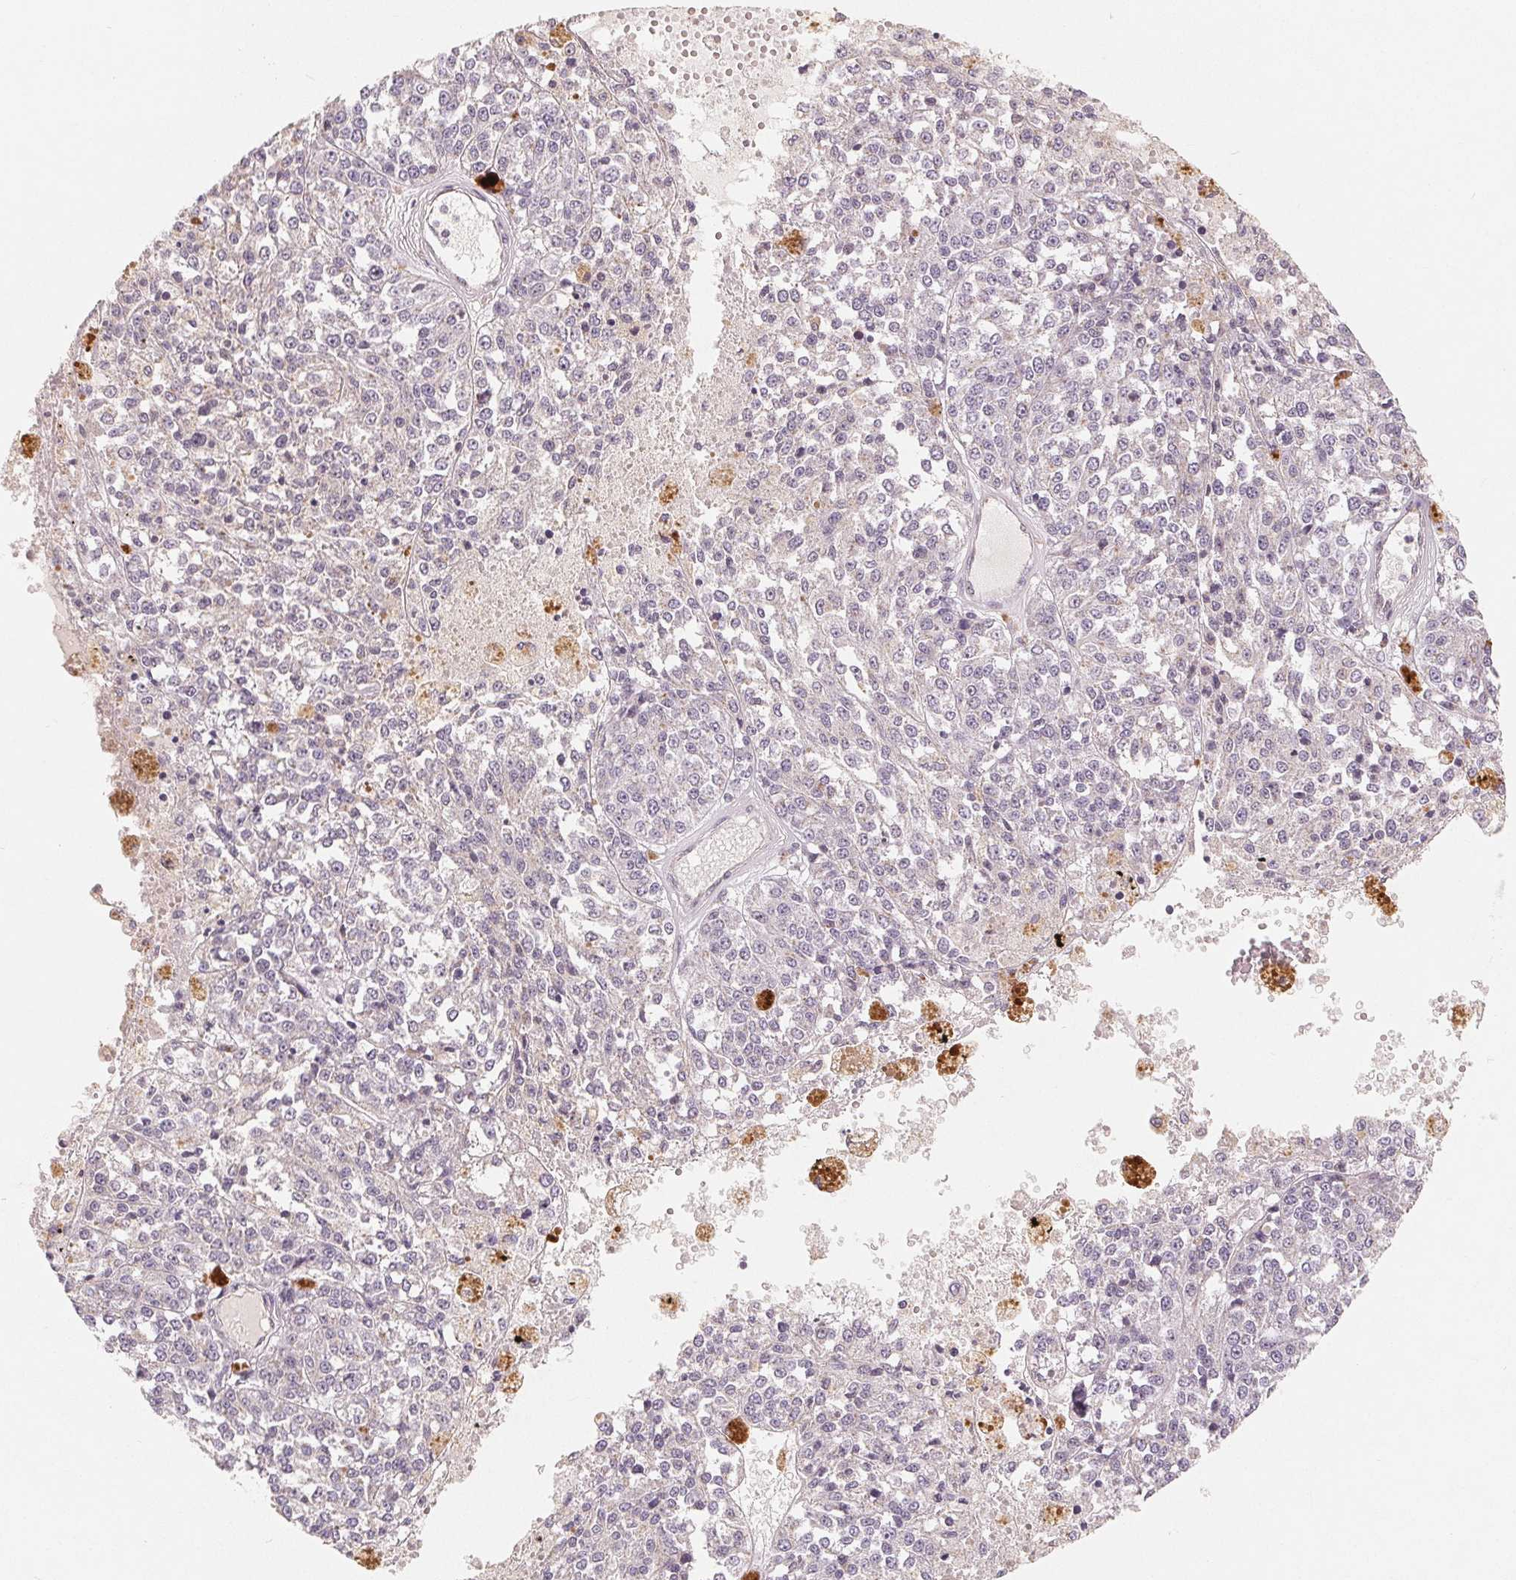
{"staining": {"intensity": "negative", "quantity": "none", "location": "none"}, "tissue": "melanoma", "cell_type": "Tumor cells", "image_type": "cancer", "snomed": [{"axis": "morphology", "description": "Malignant melanoma, Metastatic site"}, {"axis": "topography", "description": "Lymph node"}], "caption": "Melanoma stained for a protein using immunohistochemistry shows no positivity tumor cells.", "gene": "TMSB15B", "patient": {"sex": "female", "age": 64}}